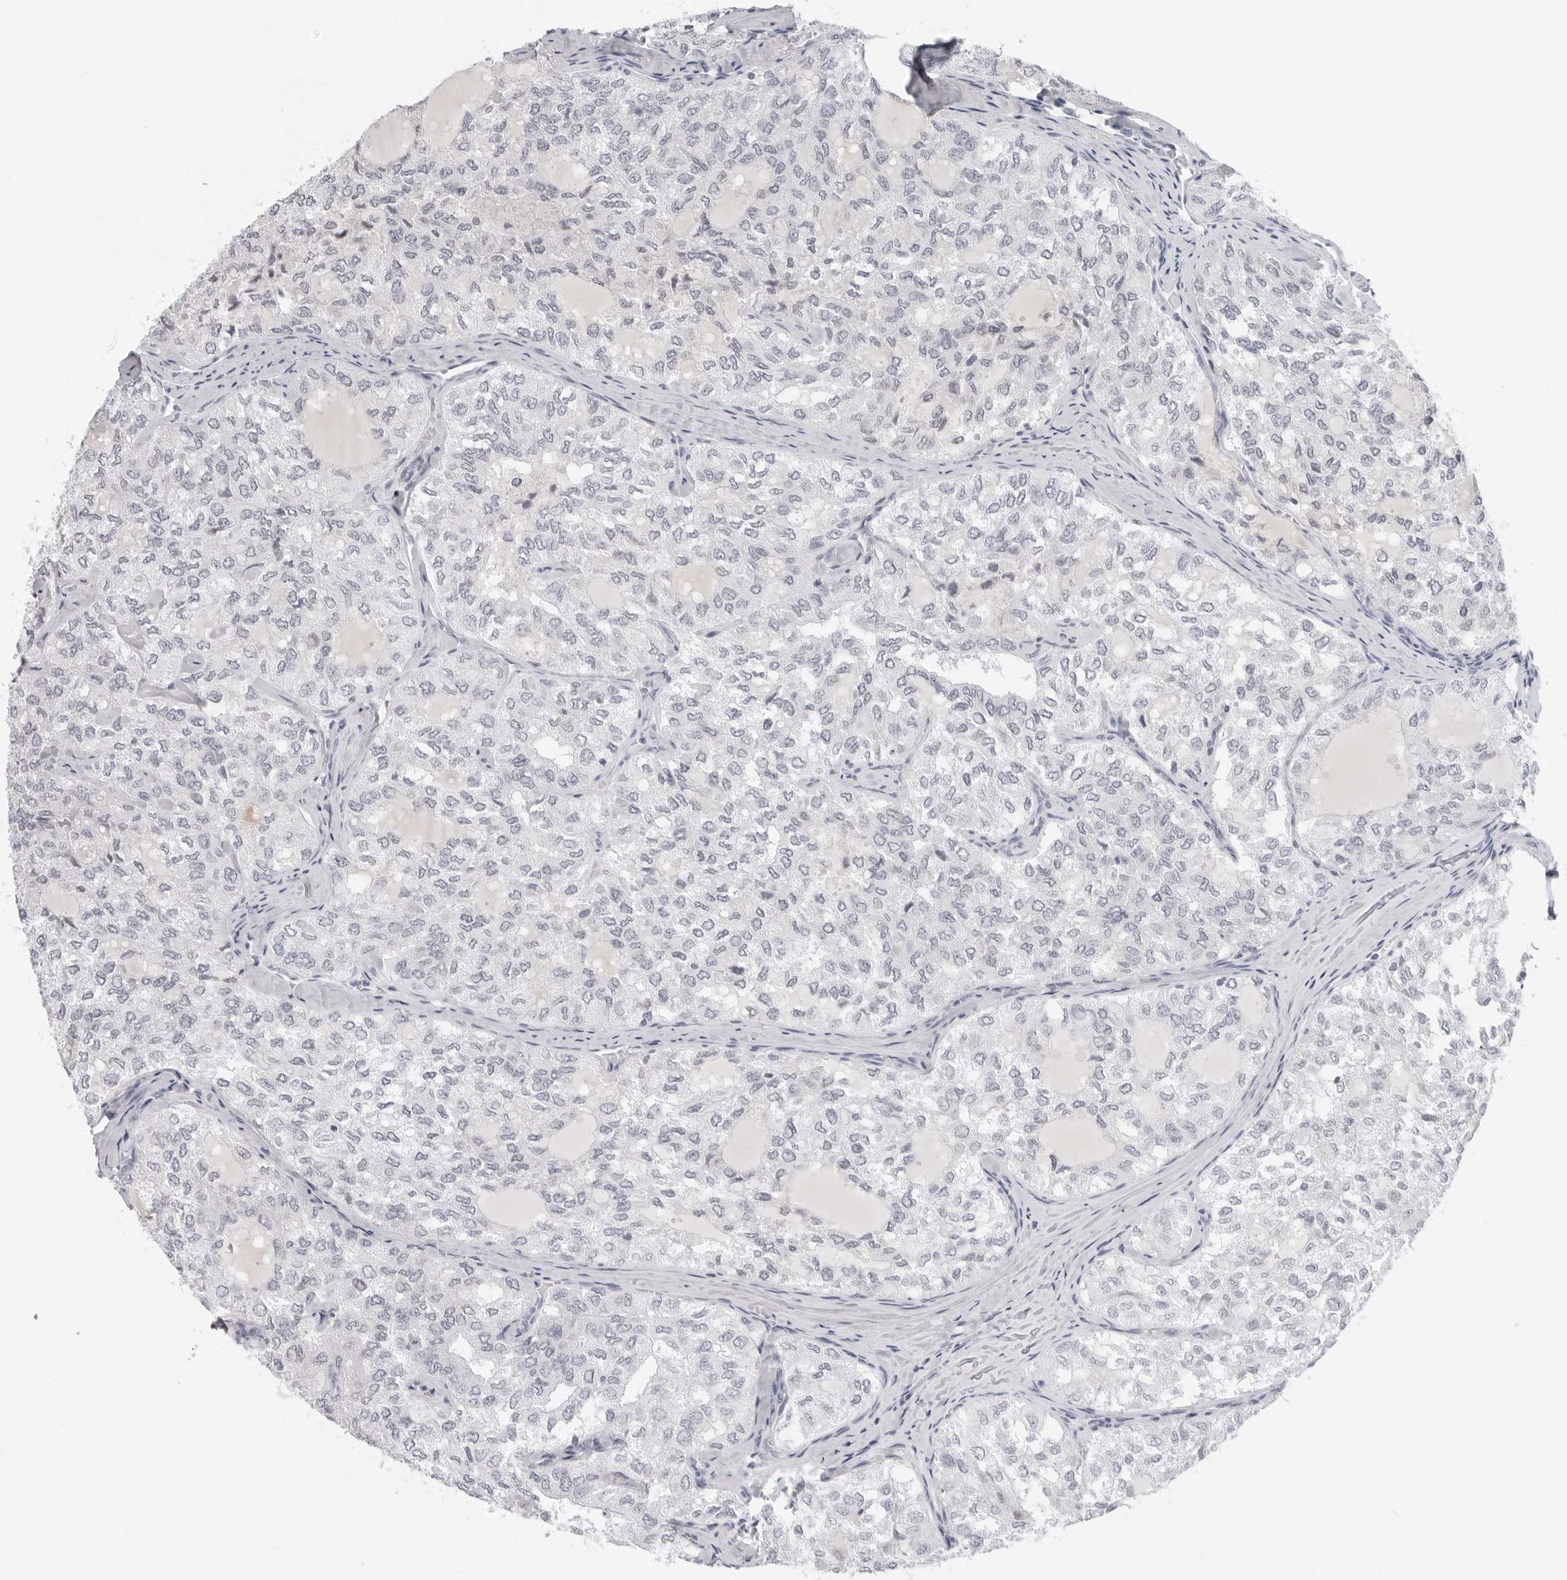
{"staining": {"intensity": "negative", "quantity": "none", "location": "none"}, "tissue": "thyroid cancer", "cell_type": "Tumor cells", "image_type": "cancer", "snomed": [{"axis": "morphology", "description": "Follicular adenoma carcinoma, NOS"}, {"axis": "topography", "description": "Thyroid gland"}], "caption": "A photomicrograph of thyroid follicular adenoma carcinoma stained for a protein displays no brown staining in tumor cells. Nuclei are stained in blue.", "gene": "EDN2", "patient": {"sex": "male", "age": 75}}